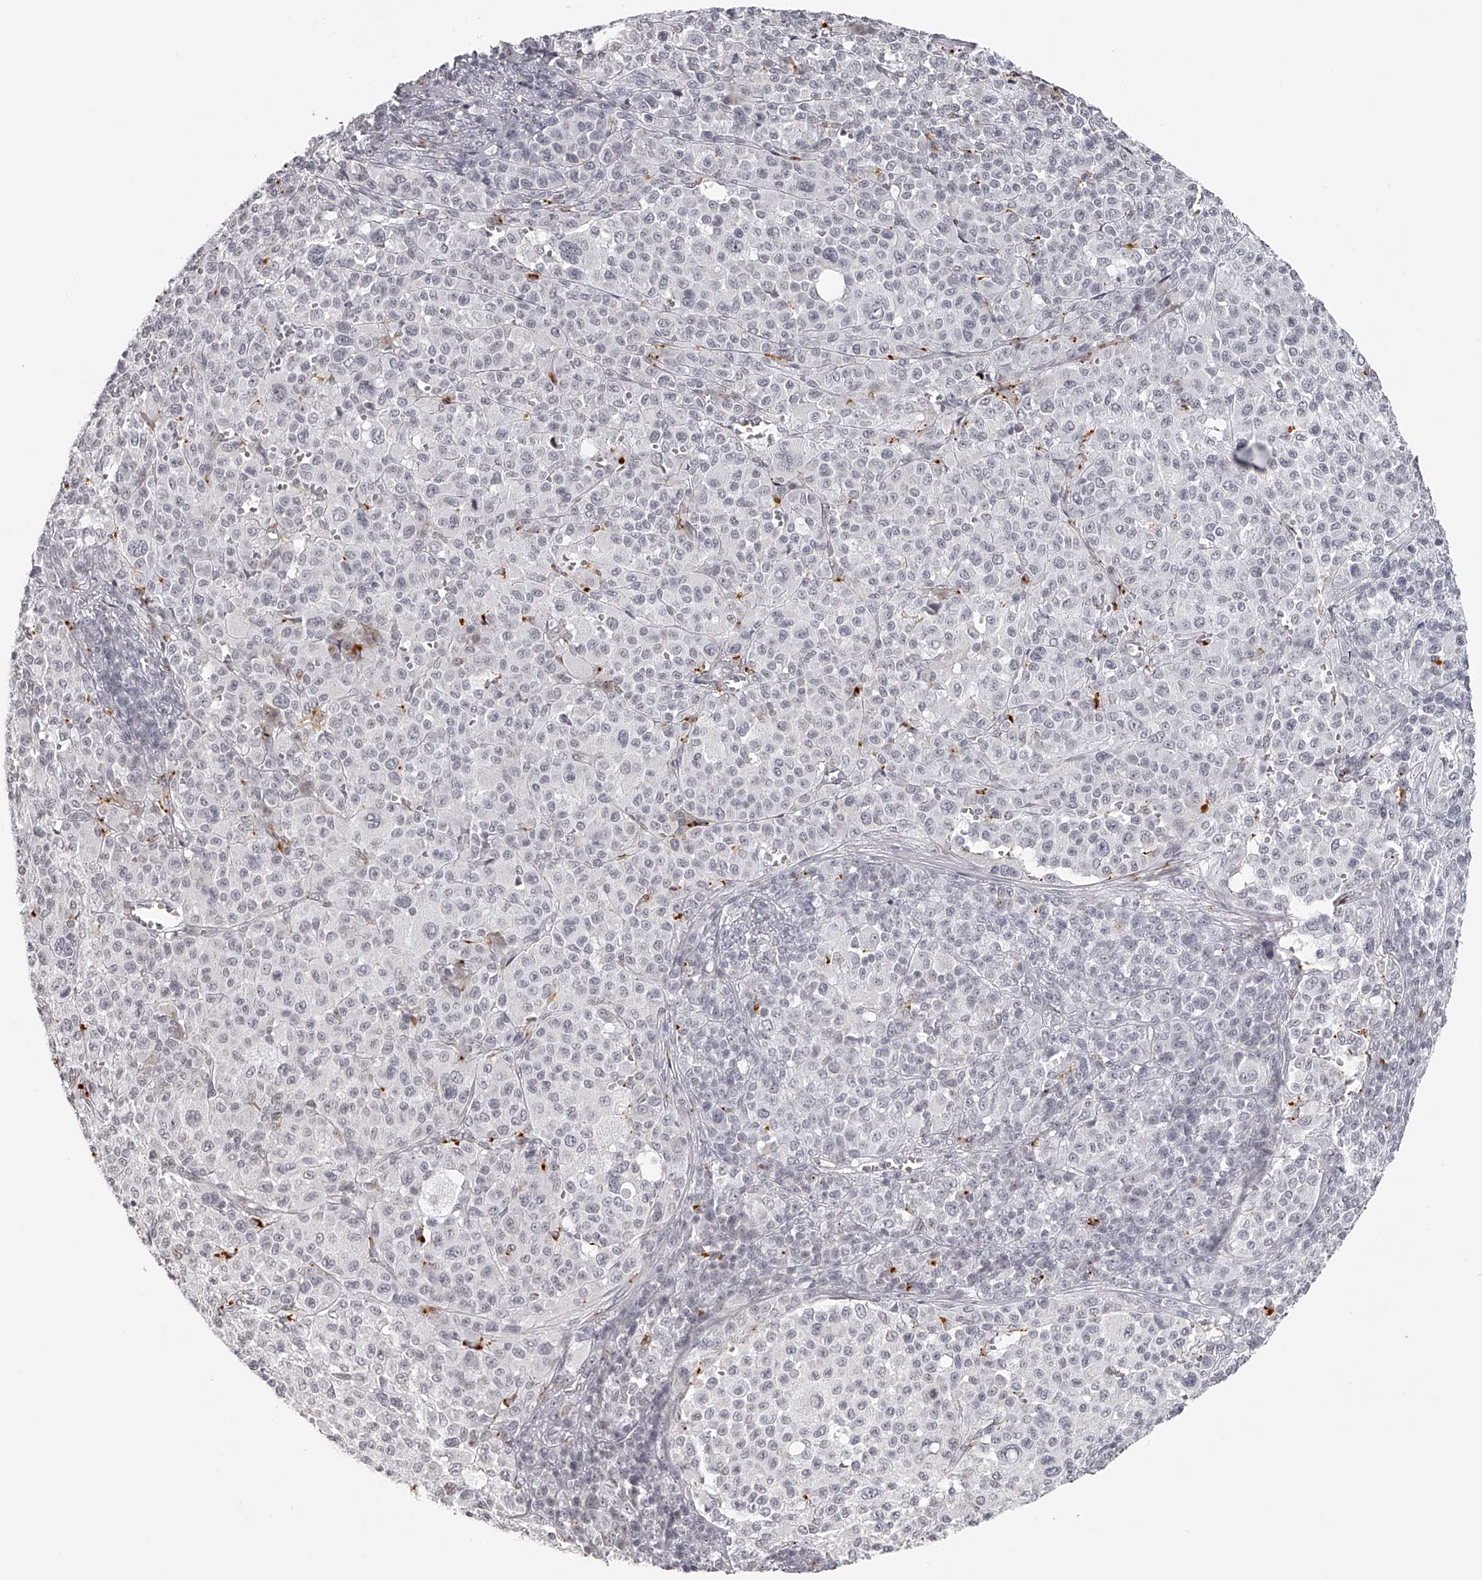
{"staining": {"intensity": "negative", "quantity": "none", "location": "none"}, "tissue": "melanoma", "cell_type": "Tumor cells", "image_type": "cancer", "snomed": [{"axis": "morphology", "description": "Malignant melanoma, Metastatic site"}, {"axis": "topography", "description": "Skin"}], "caption": "Immunohistochemistry (IHC) micrograph of neoplastic tissue: human melanoma stained with DAB demonstrates no significant protein staining in tumor cells.", "gene": "RNF220", "patient": {"sex": "female", "age": 74}}